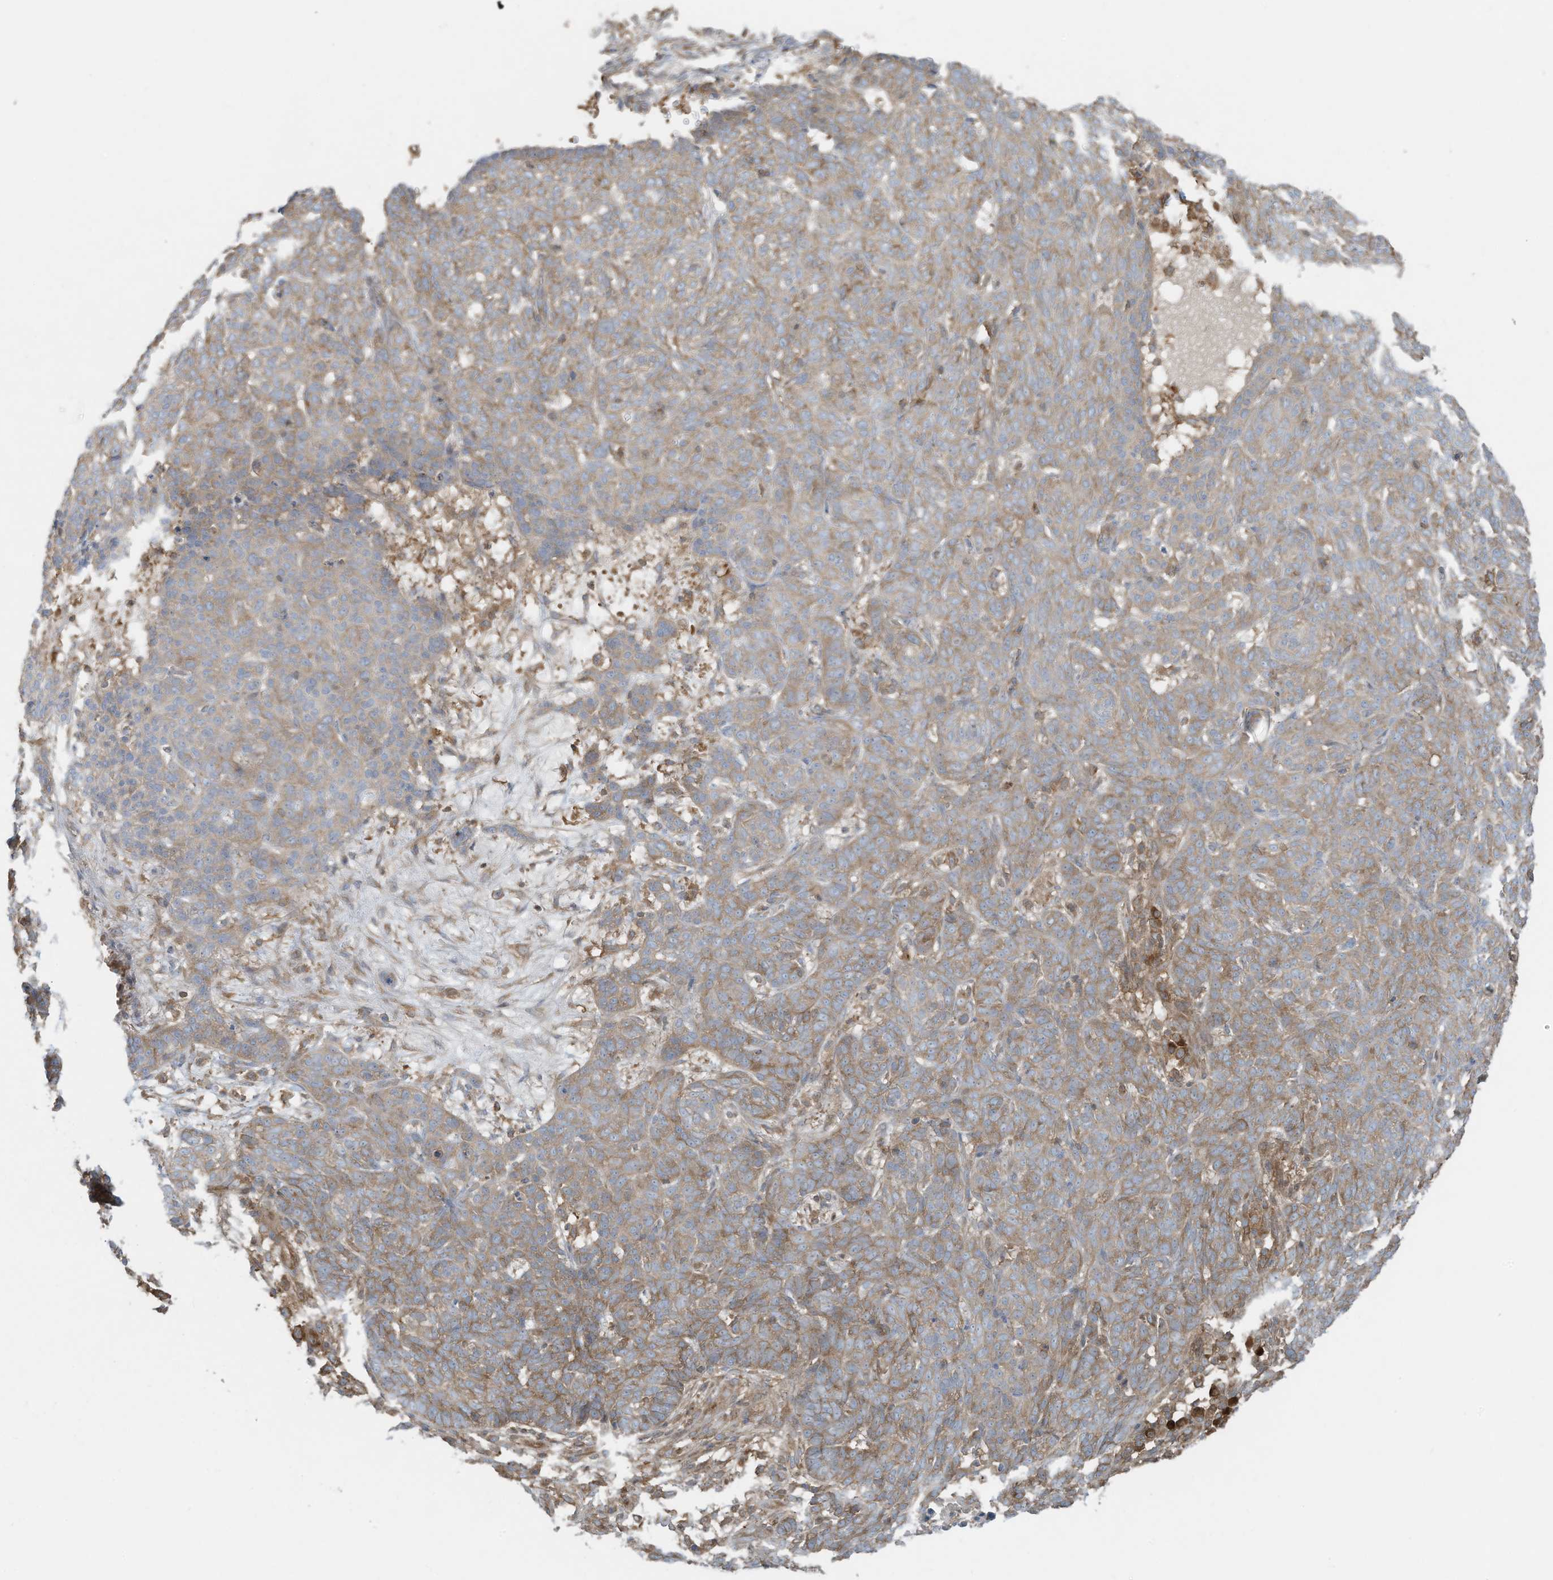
{"staining": {"intensity": "weak", "quantity": "25%-75%", "location": "cytoplasmic/membranous"}, "tissue": "skin cancer", "cell_type": "Tumor cells", "image_type": "cancer", "snomed": [{"axis": "morphology", "description": "Basal cell carcinoma"}, {"axis": "topography", "description": "Skin"}], "caption": "This histopathology image displays skin basal cell carcinoma stained with immunohistochemistry to label a protein in brown. The cytoplasmic/membranous of tumor cells show weak positivity for the protein. Nuclei are counter-stained blue.", "gene": "OLA1", "patient": {"sex": "male", "age": 85}}